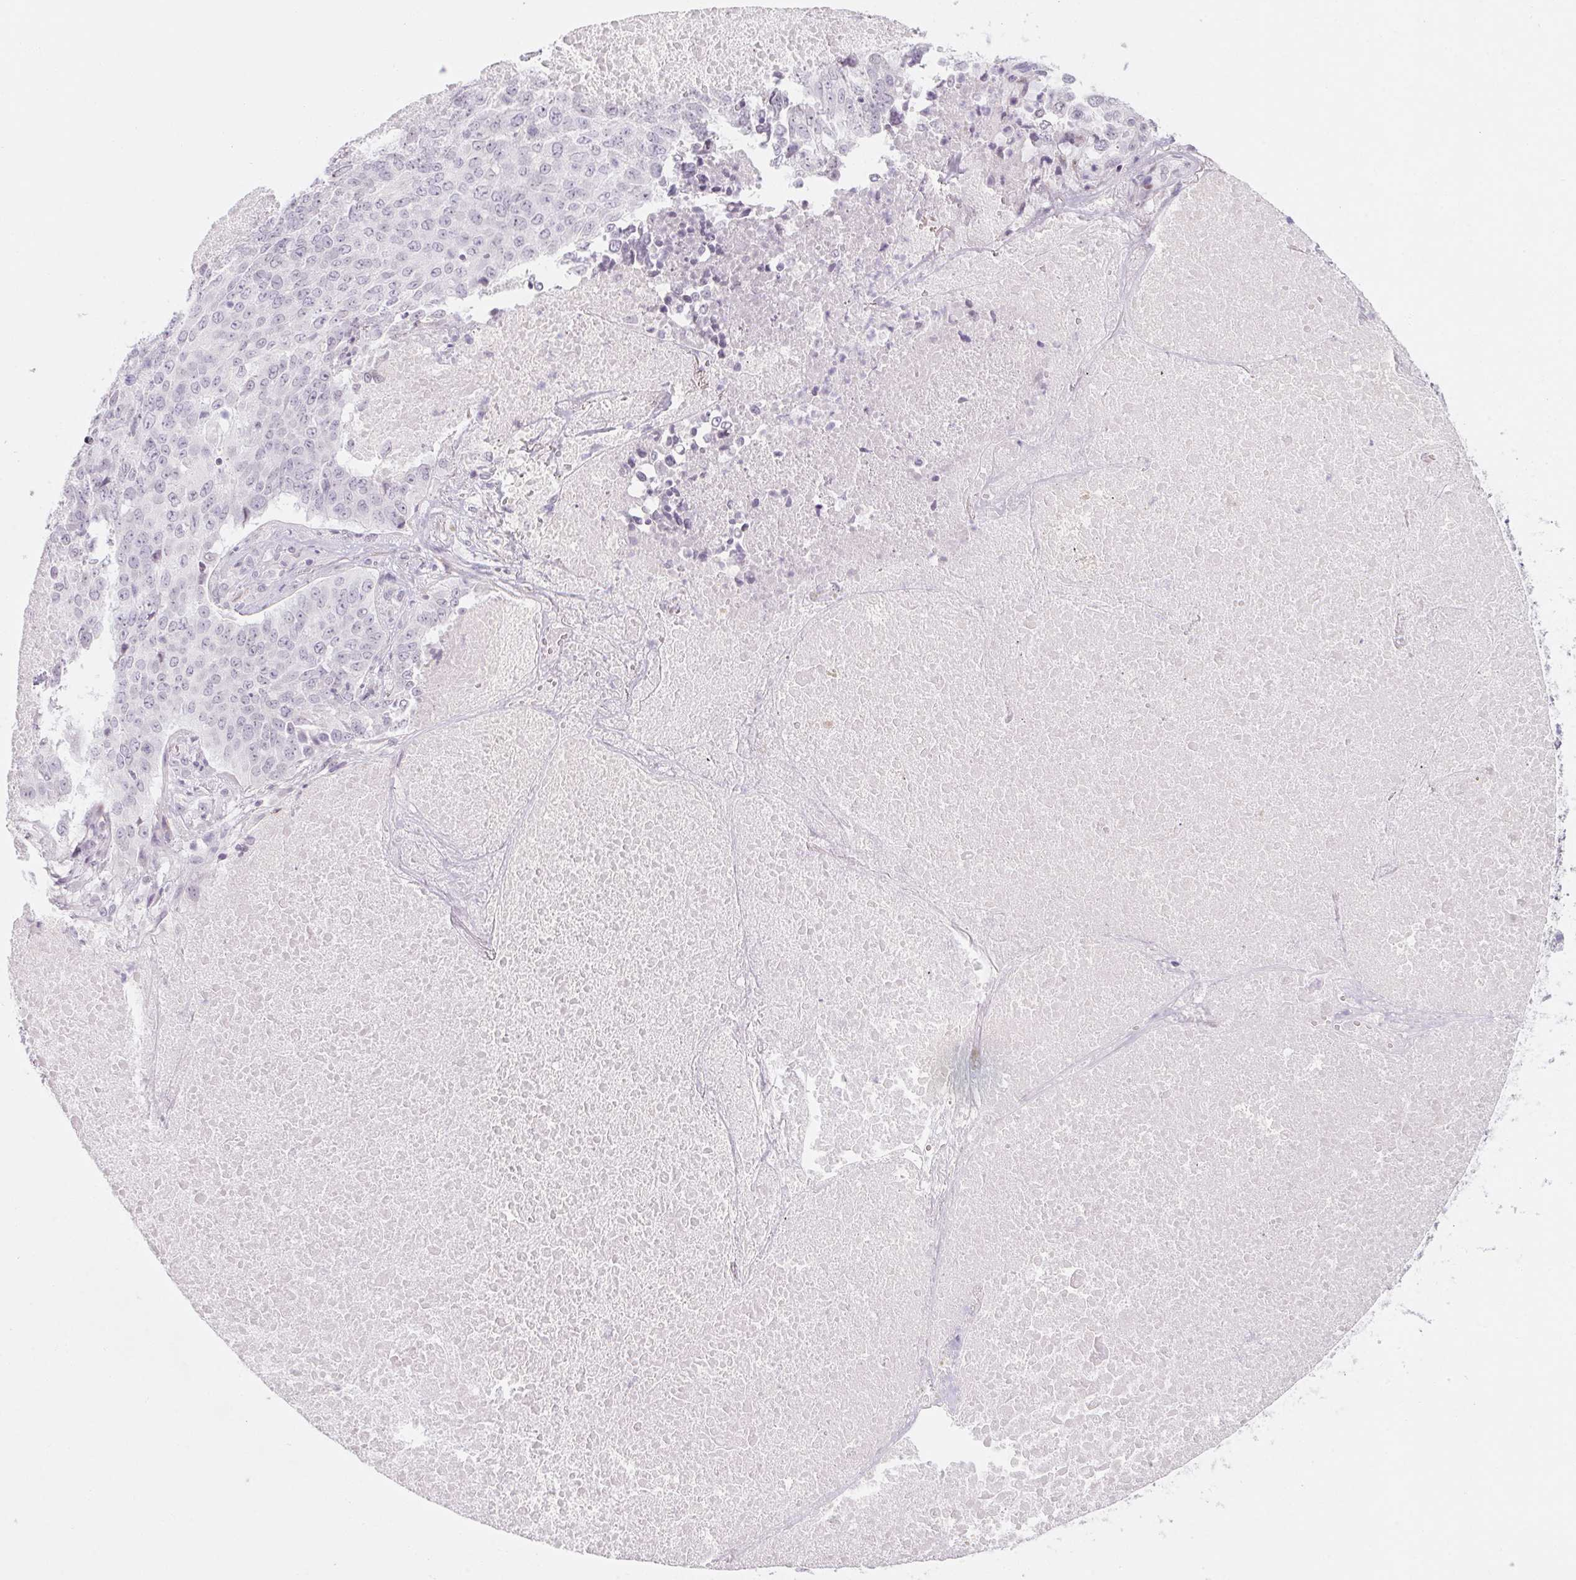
{"staining": {"intensity": "negative", "quantity": "none", "location": "none"}, "tissue": "lung cancer", "cell_type": "Tumor cells", "image_type": "cancer", "snomed": [{"axis": "morphology", "description": "Normal tissue, NOS"}, {"axis": "morphology", "description": "Squamous cell carcinoma, NOS"}, {"axis": "topography", "description": "Bronchus"}, {"axis": "topography", "description": "Lung"}], "caption": "An immunohistochemistry (IHC) histopathology image of lung cancer is shown. There is no staining in tumor cells of lung cancer.", "gene": "KCNQ2", "patient": {"sex": "male", "age": 64}}